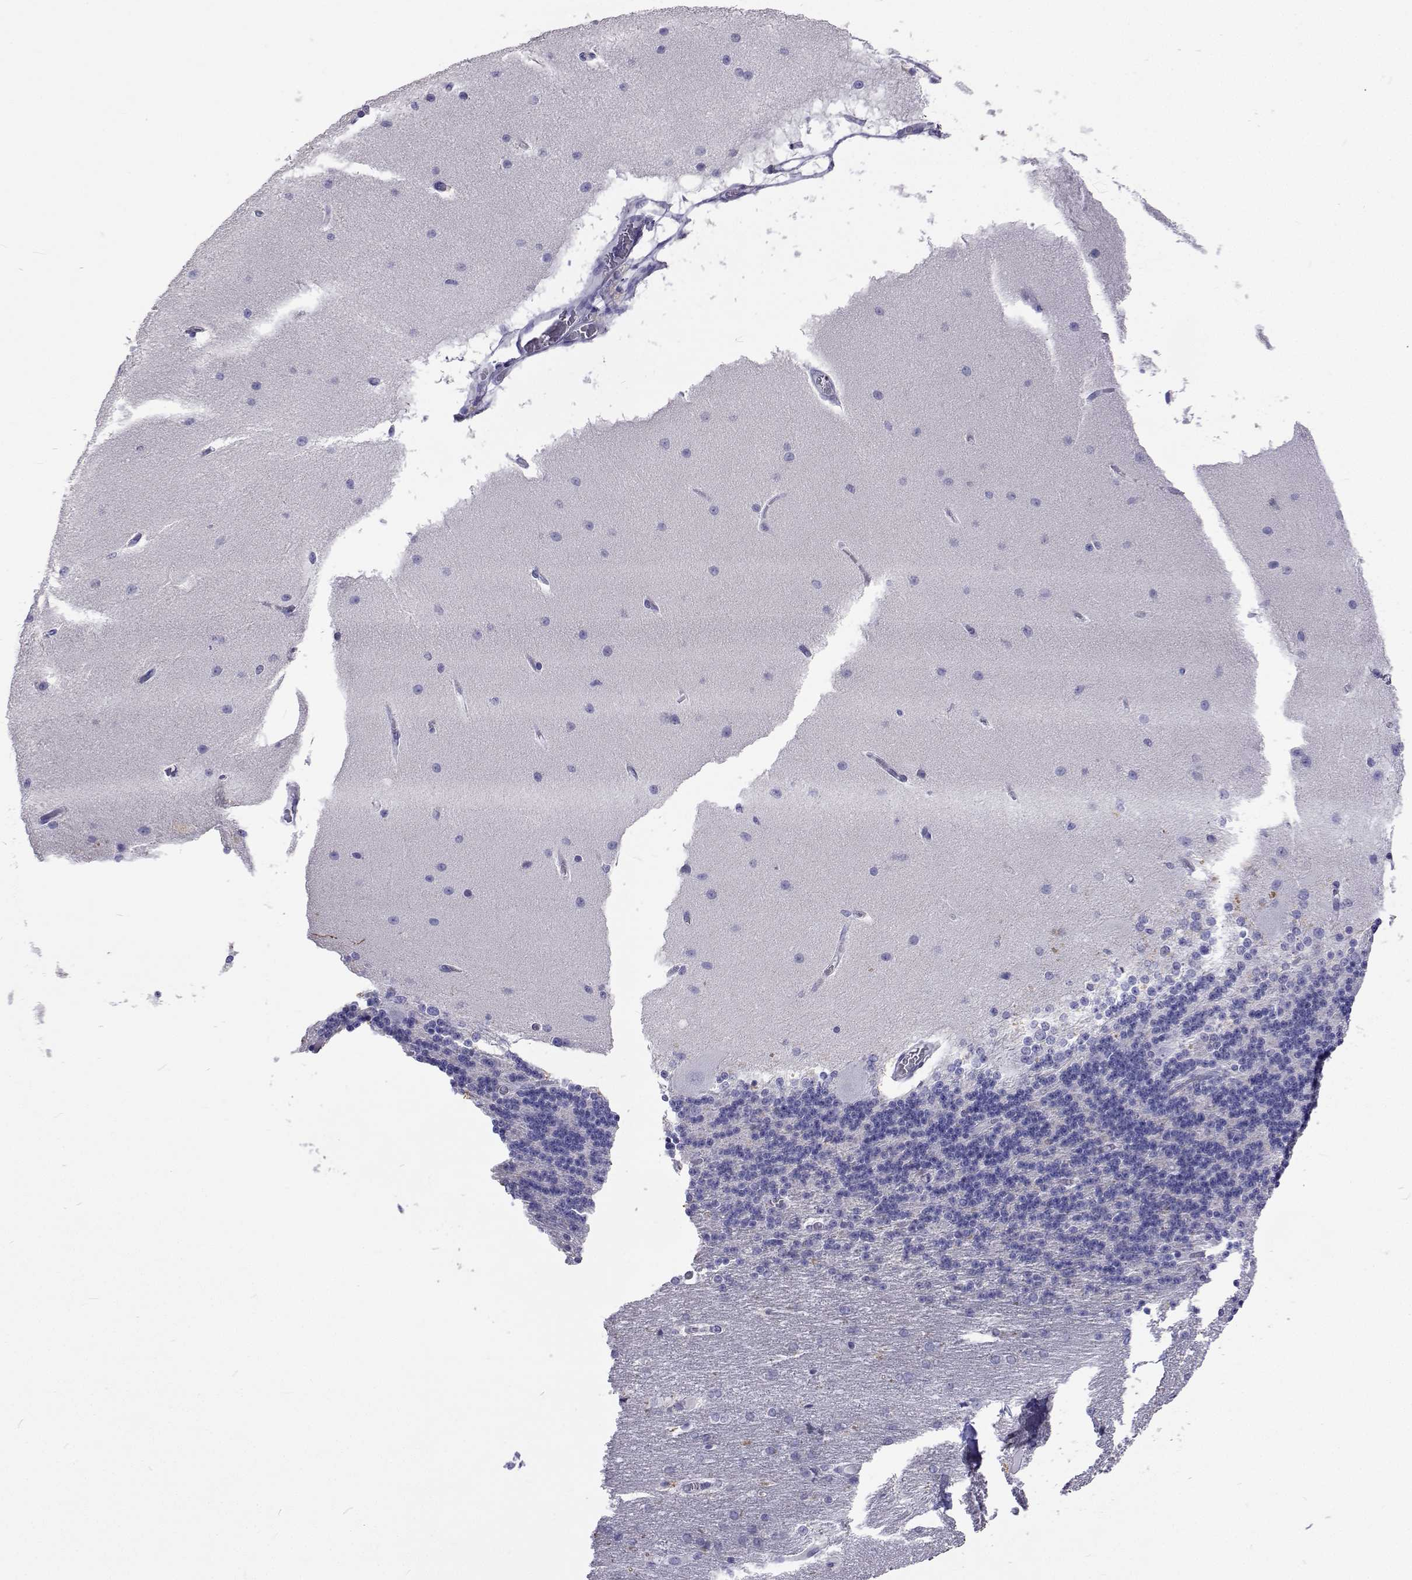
{"staining": {"intensity": "negative", "quantity": "none", "location": "none"}, "tissue": "cerebellum", "cell_type": "Cells in granular layer", "image_type": "normal", "snomed": [{"axis": "morphology", "description": "Normal tissue, NOS"}, {"axis": "topography", "description": "Cerebellum"}], "caption": "Photomicrograph shows no protein staining in cells in granular layer of benign cerebellum. The staining is performed using DAB brown chromogen with nuclei counter-stained in using hematoxylin.", "gene": "UMODL1", "patient": {"sex": "female", "age": 54}}